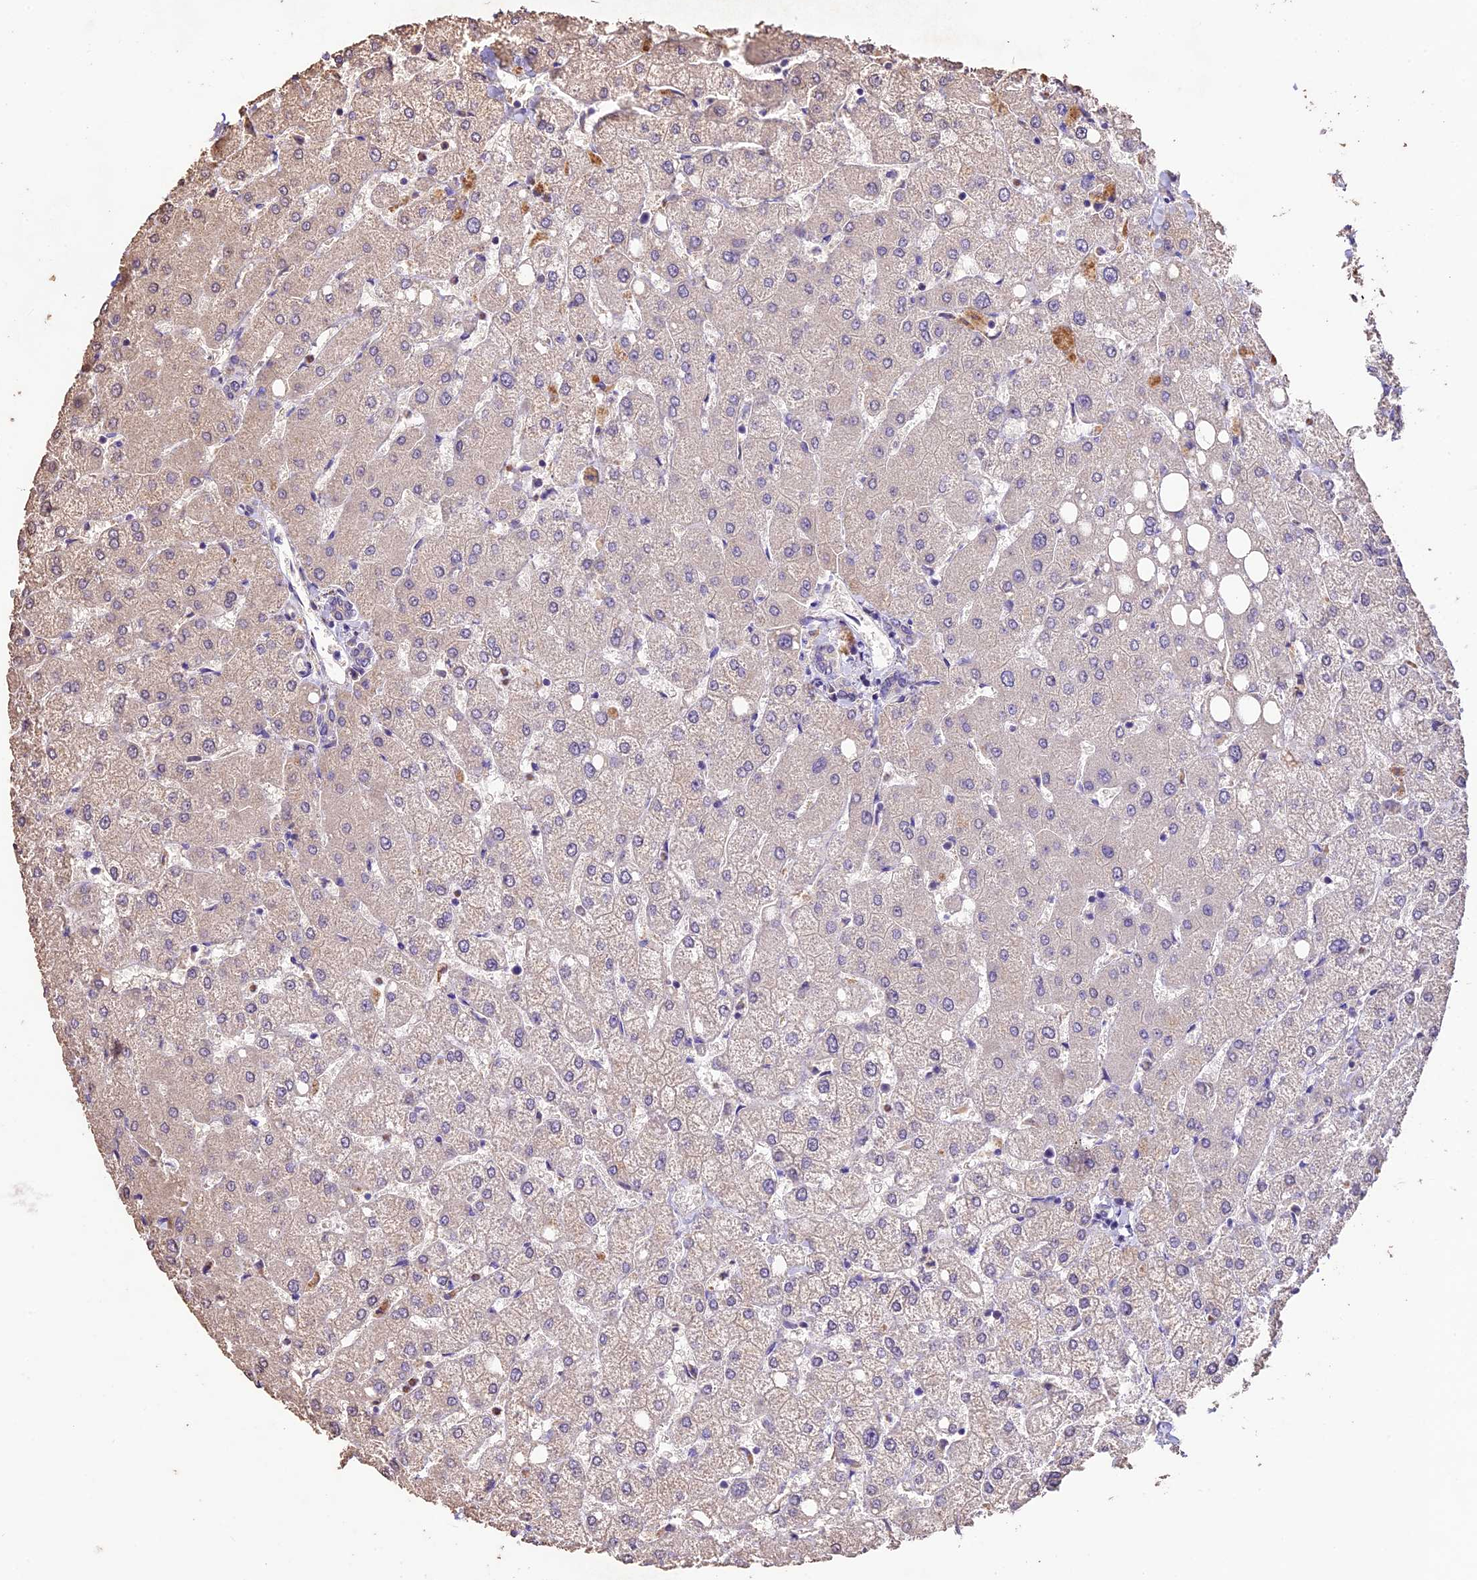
{"staining": {"intensity": "negative", "quantity": "none", "location": "none"}, "tissue": "liver", "cell_type": "Cholangiocytes", "image_type": "normal", "snomed": [{"axis": "morphology", "description": "Normal tissue, NOS"}, {"axis": "topography", "description": "Liver"}], "caption": "DAB (3,3'-diaminobenzidine) immunohistochemical staining of unremarkable liver reveals no significant expression in cholangiocytes.", "gene": "CRLF1", "patient": {"sex": "female", "age": 54}}